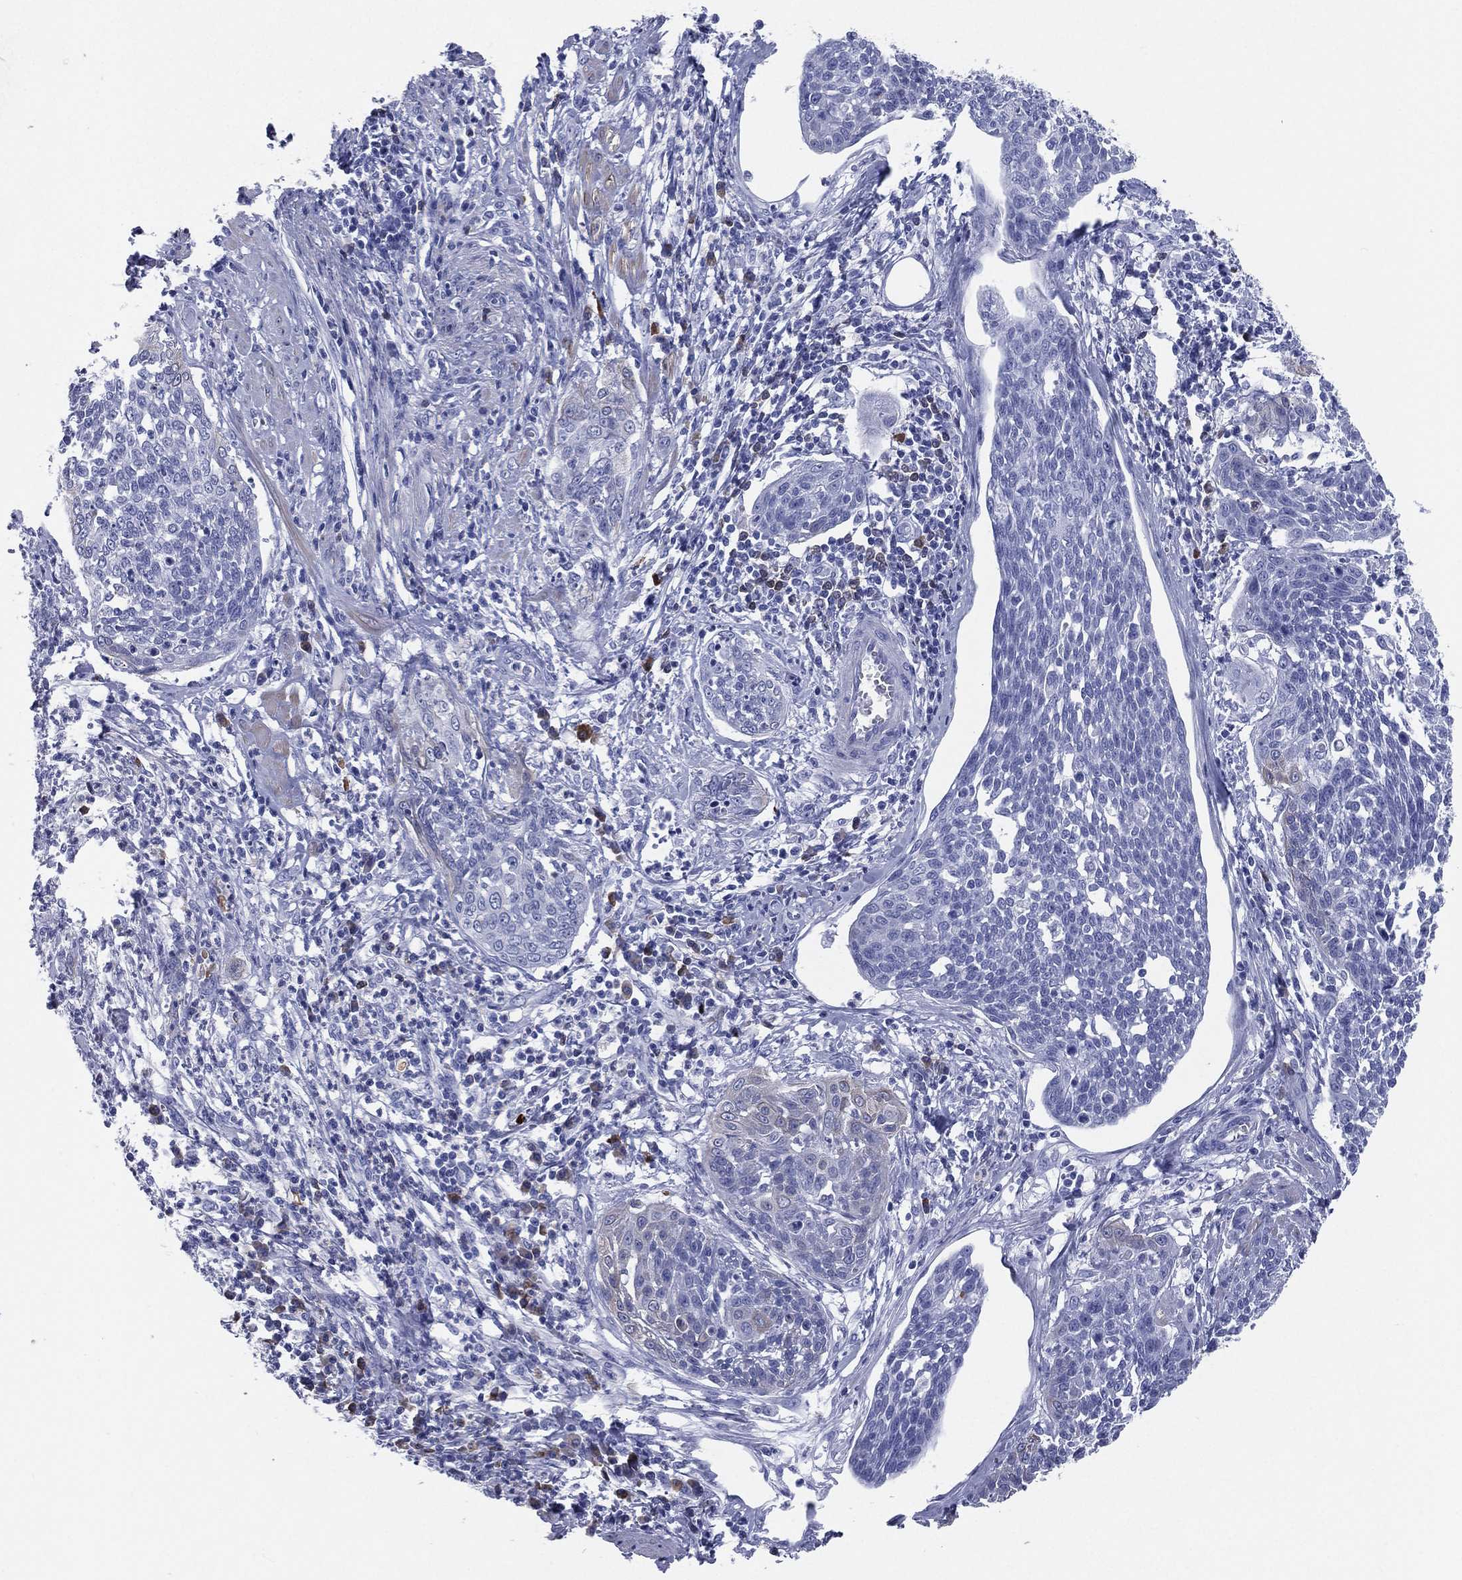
{"staining": {"intensity": "negative", "quantity": "none", "location": "none"}, "tissue": "cervical cancer", "cell_type": "Tumor cells", "image_type": "cancer", "snomed": [{"axis": "morphology", "description": "Squamous cell carcinoma, NOS"}, {"axis": "topography", "description": "Cervix"}], "caption": "Tumor cells show no significant protein staining in cervical cancer (squamous cell carcinoma). Nuclei are stained in blue.", "gene": "CD79A", "patient": {"sex": "female", "age": 34}}